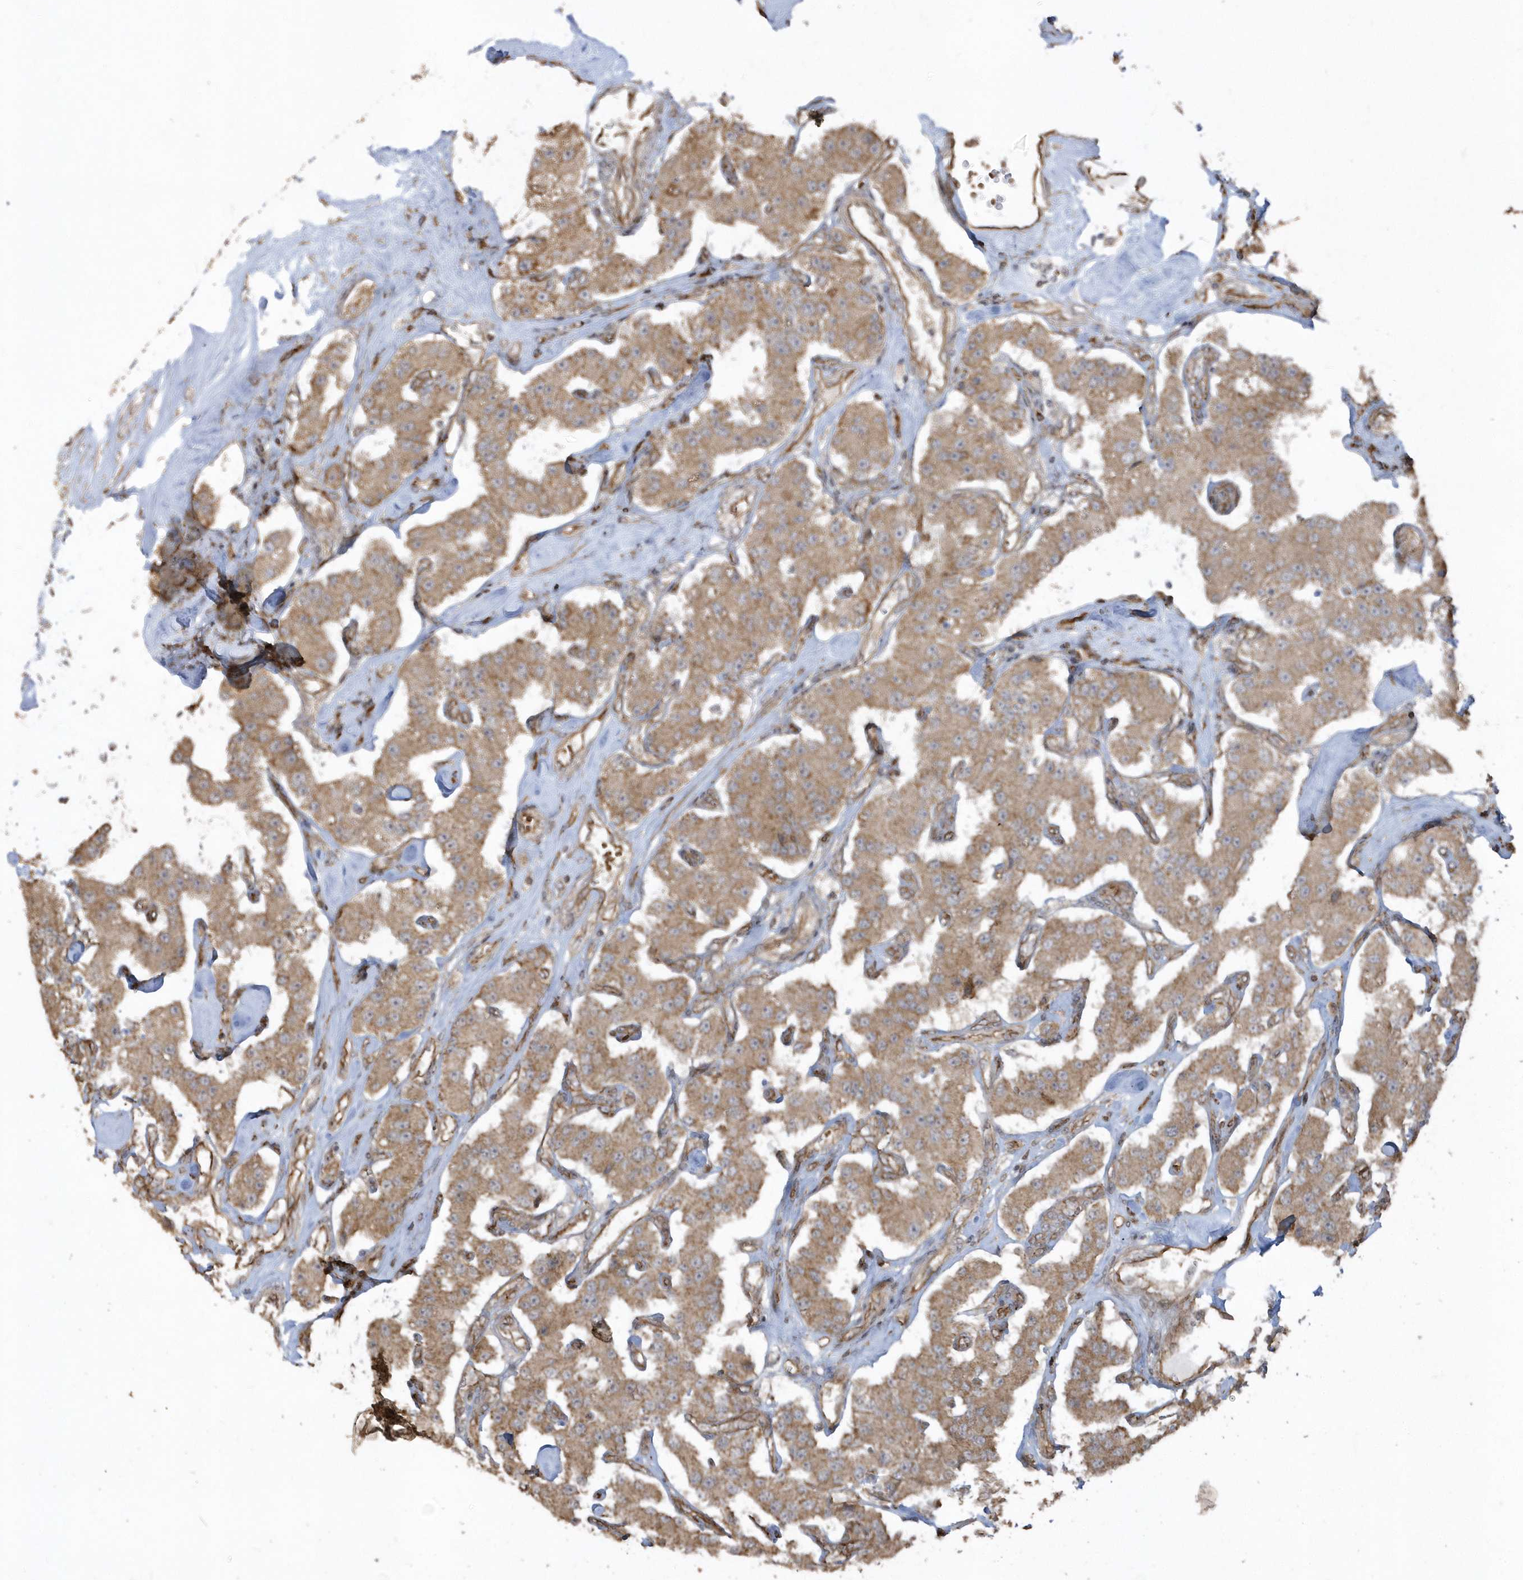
{"staining": {"intensity": "moderate", "quantity": ">75%", "location": "cytoplasmic/membranous"}, "tissue": "carcinoid", "cell_type": "Tumor cells", "image_type": "cancer", "snomed": [{"axis": "morphology", "description": "Carcinoid, malignant, NOS"}, {"axis": "topography", "description": "Pancreas"}], "caption": "This image reveals immunohistochemistry staining of carcinoid (malignant), with medium moderate cytoplasmic/membranous expression in approximately >75% of tumor cells.", "gene": "HERPUD1", "patient": {"sex": "male", "age": 41}}